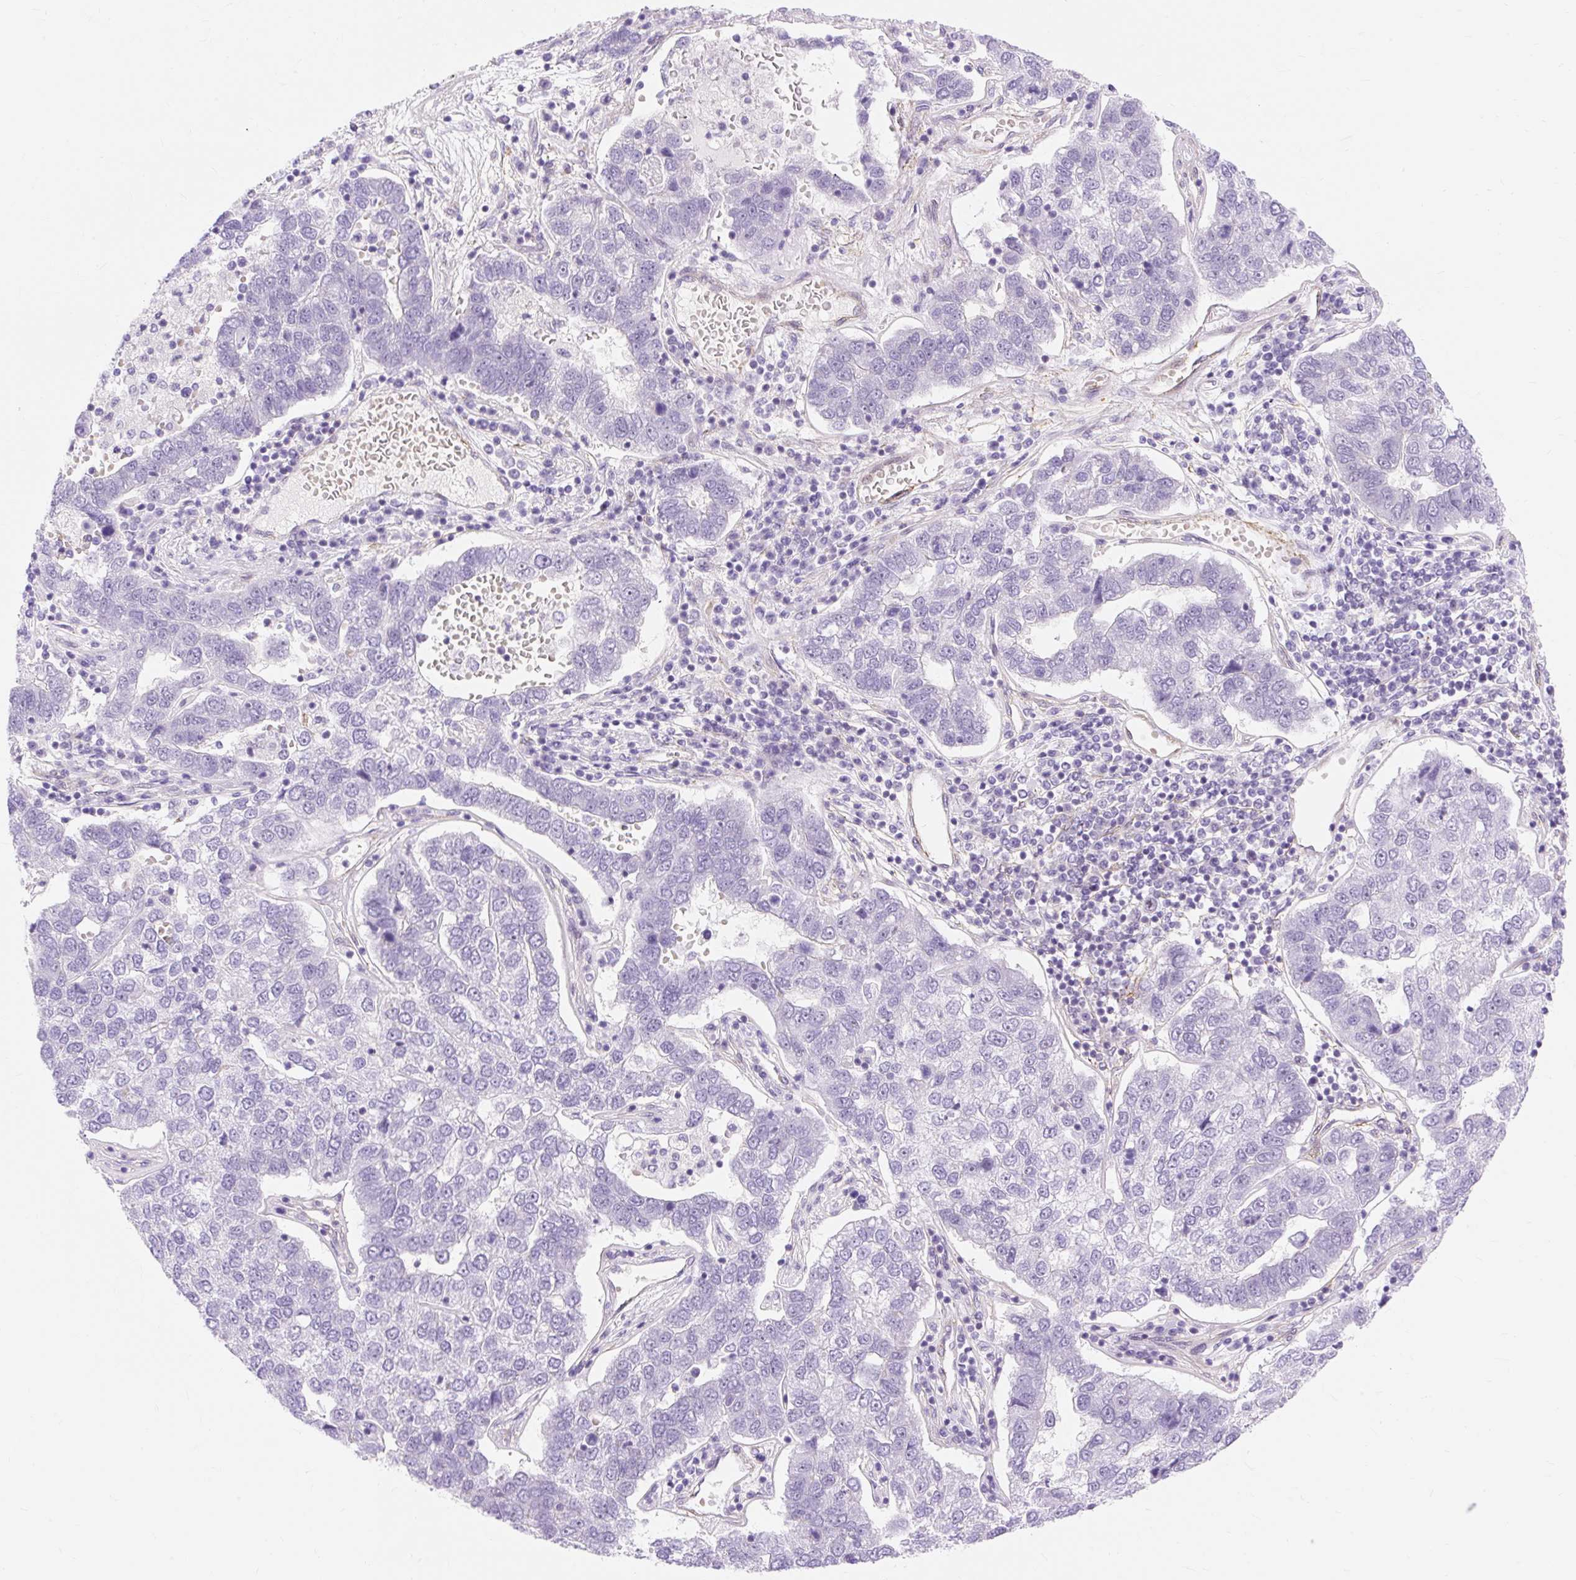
{"staining": {"intensity": "negative", "quantity": "none", "location": "none"}, "tissue": "pancreatic cancer", "cell_type": "Tumor cells", "image_type": "cancer", "snomed": [{"axis": "morphology", "description": "Adenocarcinoma, NOS"}, {"axis": "topography", "description": "Pancreas"}], "caption": "Immunohistochemical staining of human pancreatic adenocarcinoma demonstrates no significant expression in tumor cells.", "gene": "OBP2A", "patient": {"sex": "female", "age": 61}}